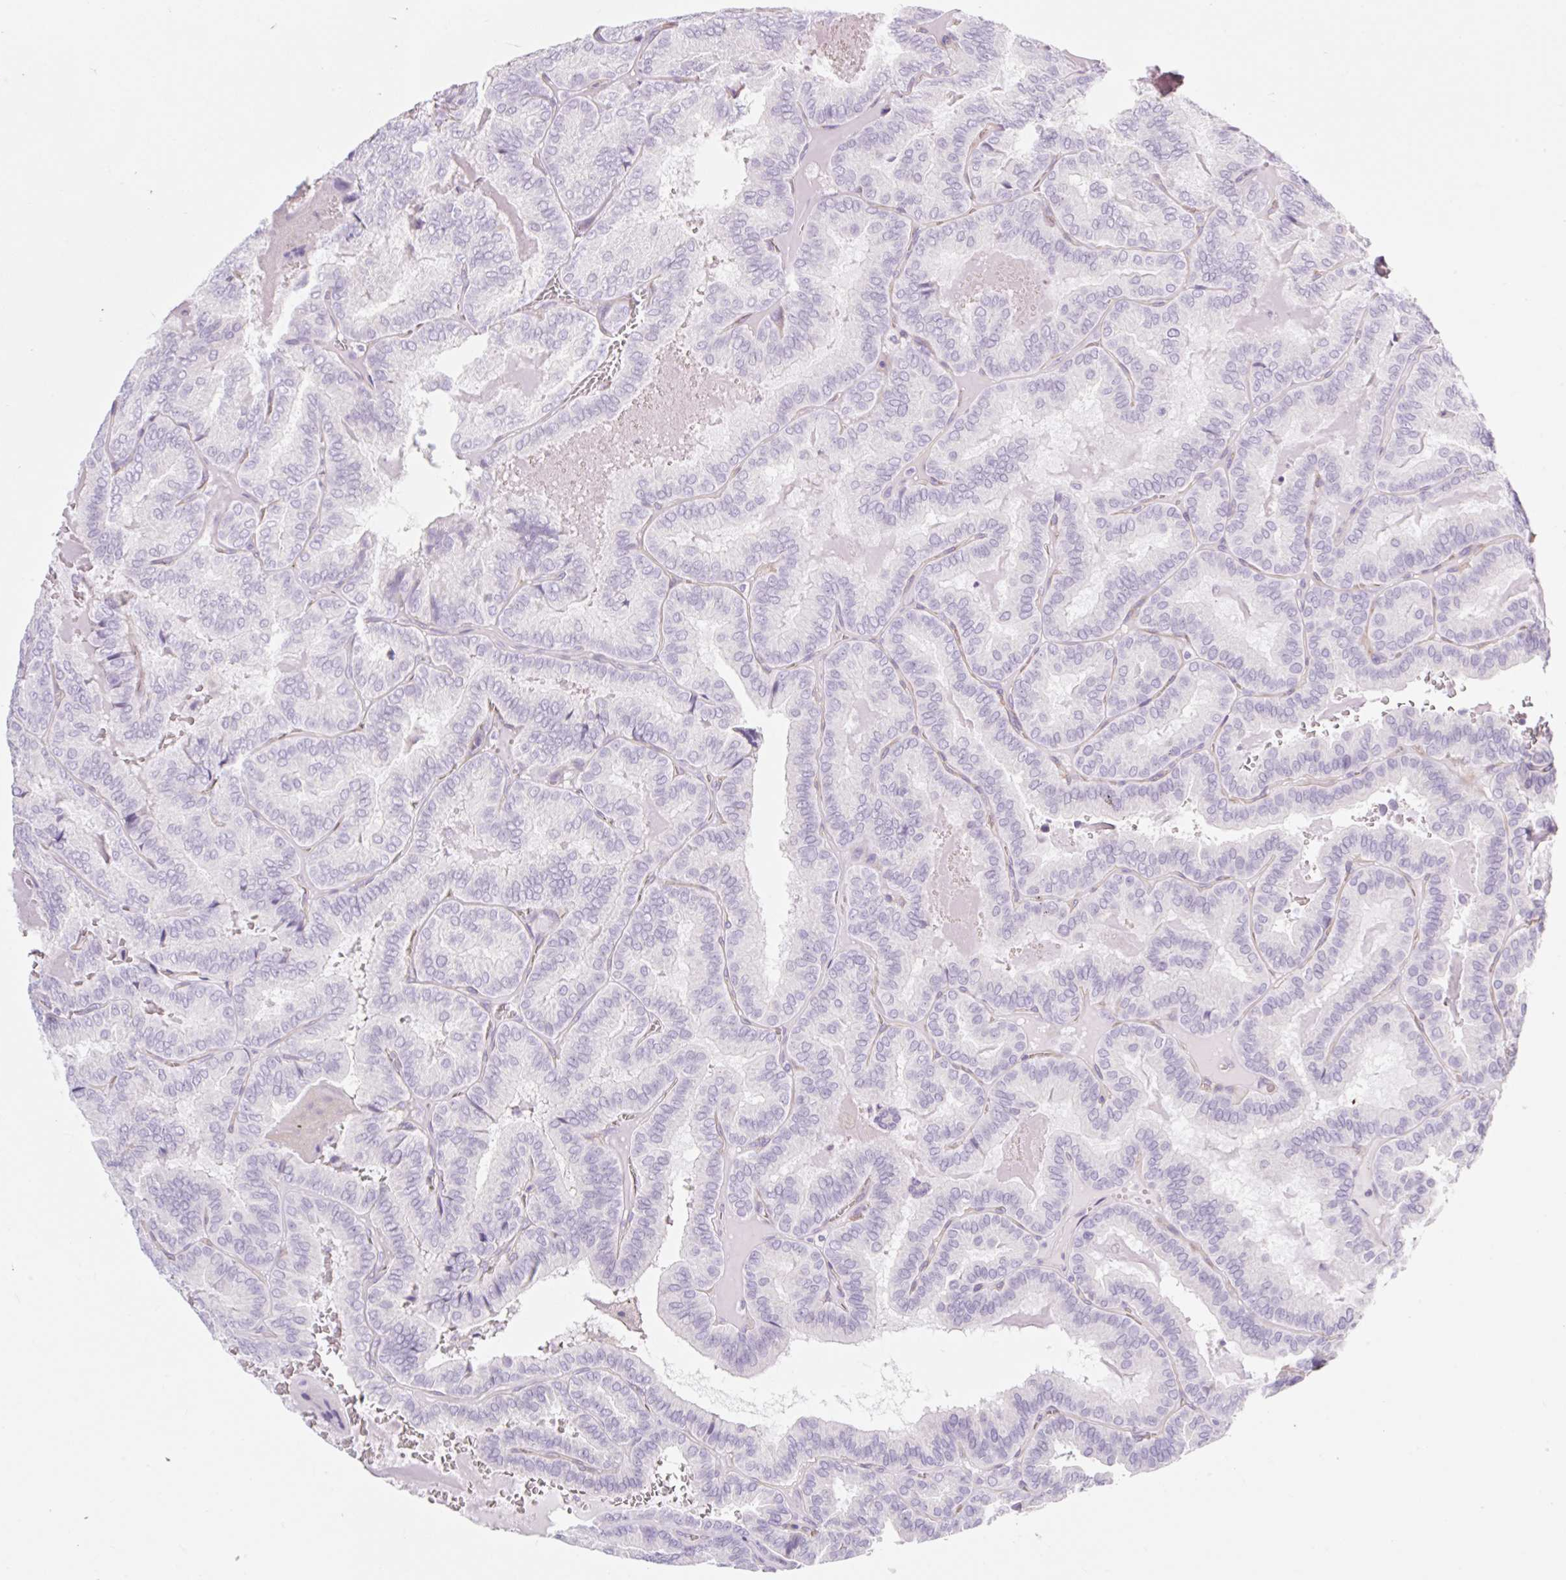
{"staining": {"intensity": "negative", "quantity": "none", "location": "none"}, "tissue": "thyroid cancer", "cell_type": "Tumor cells", "image_type": "cancer", "snomed": [{"axis": "morphology", "description": "Papillary adenocarcinoma, NOS"}, {"axis": "topography", "description": "Thyroid gland"}], "caption": "Tumor cells show no significant expression in thyroid cancer.", "gene": "BCAS1", "patient": {"sex": "female", "age": 75}}